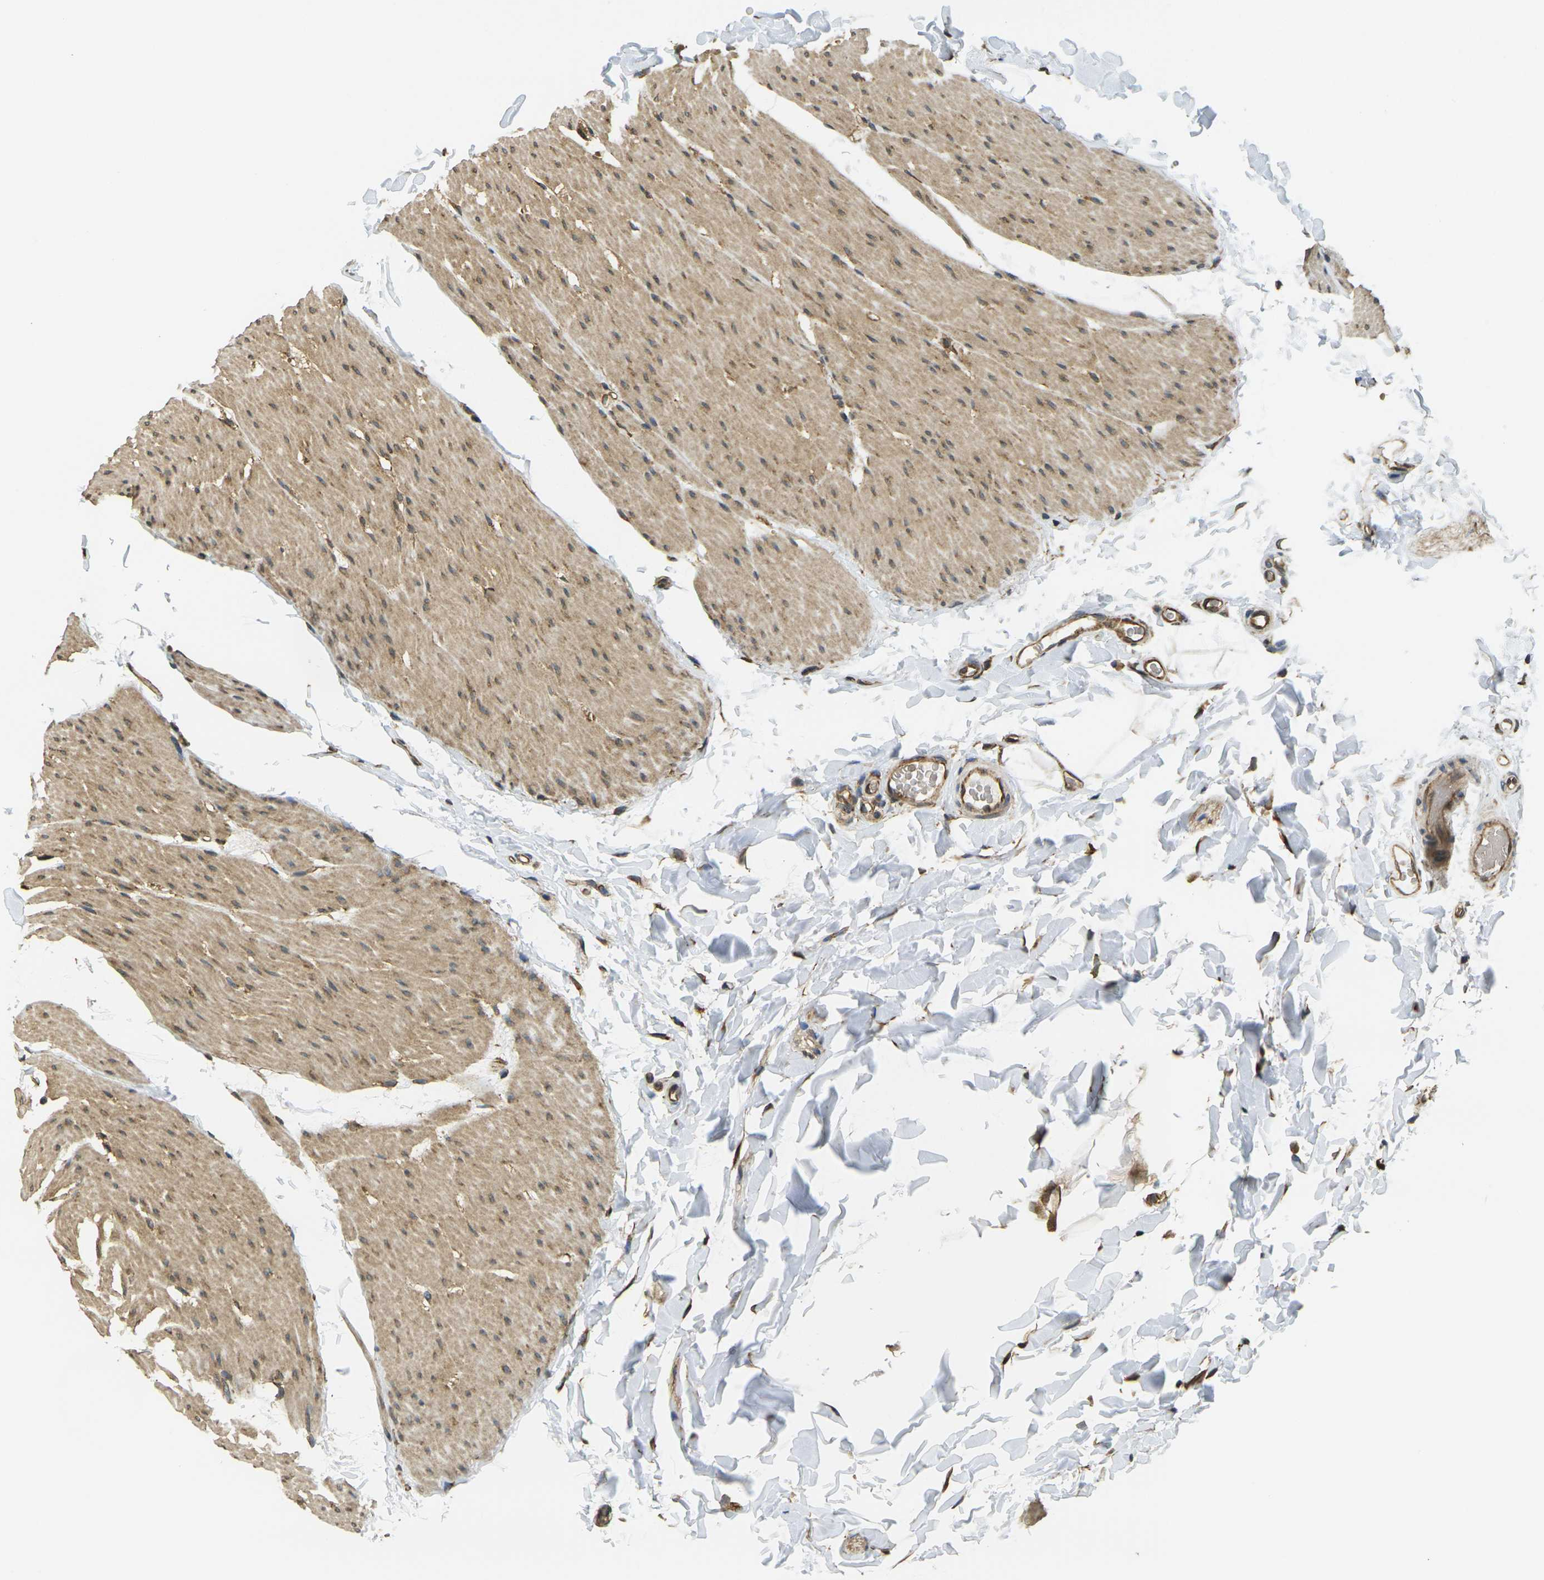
{"staining": {"intensity": "weak", "quantity": ">75%", "location": "cytoplasmic/membranous"}, "tissue": "smooth muscle", "cell_type": "Smooth muscle cells", "image_type": "normal", "snomed": [{"axis": "morphology", "description": "Normal tissue, NOS"}, {"axis": "topography", "description": "Smooth muscle"}, {"axis": "topography", "description": "Colon"}], "caption": "Smooth muscle stained with DAB immunohistochemistry (IHC) reveals low levels of weak cytoplasmic/membranous positivity in about >75% of smooth muscle cells. (DAB (3,3'-diaminobenzidine) IHC, brown staining for protein, blue staining for nuclei).", "gene": "CAST", "patient": {"sex": "male", "age": 67}}